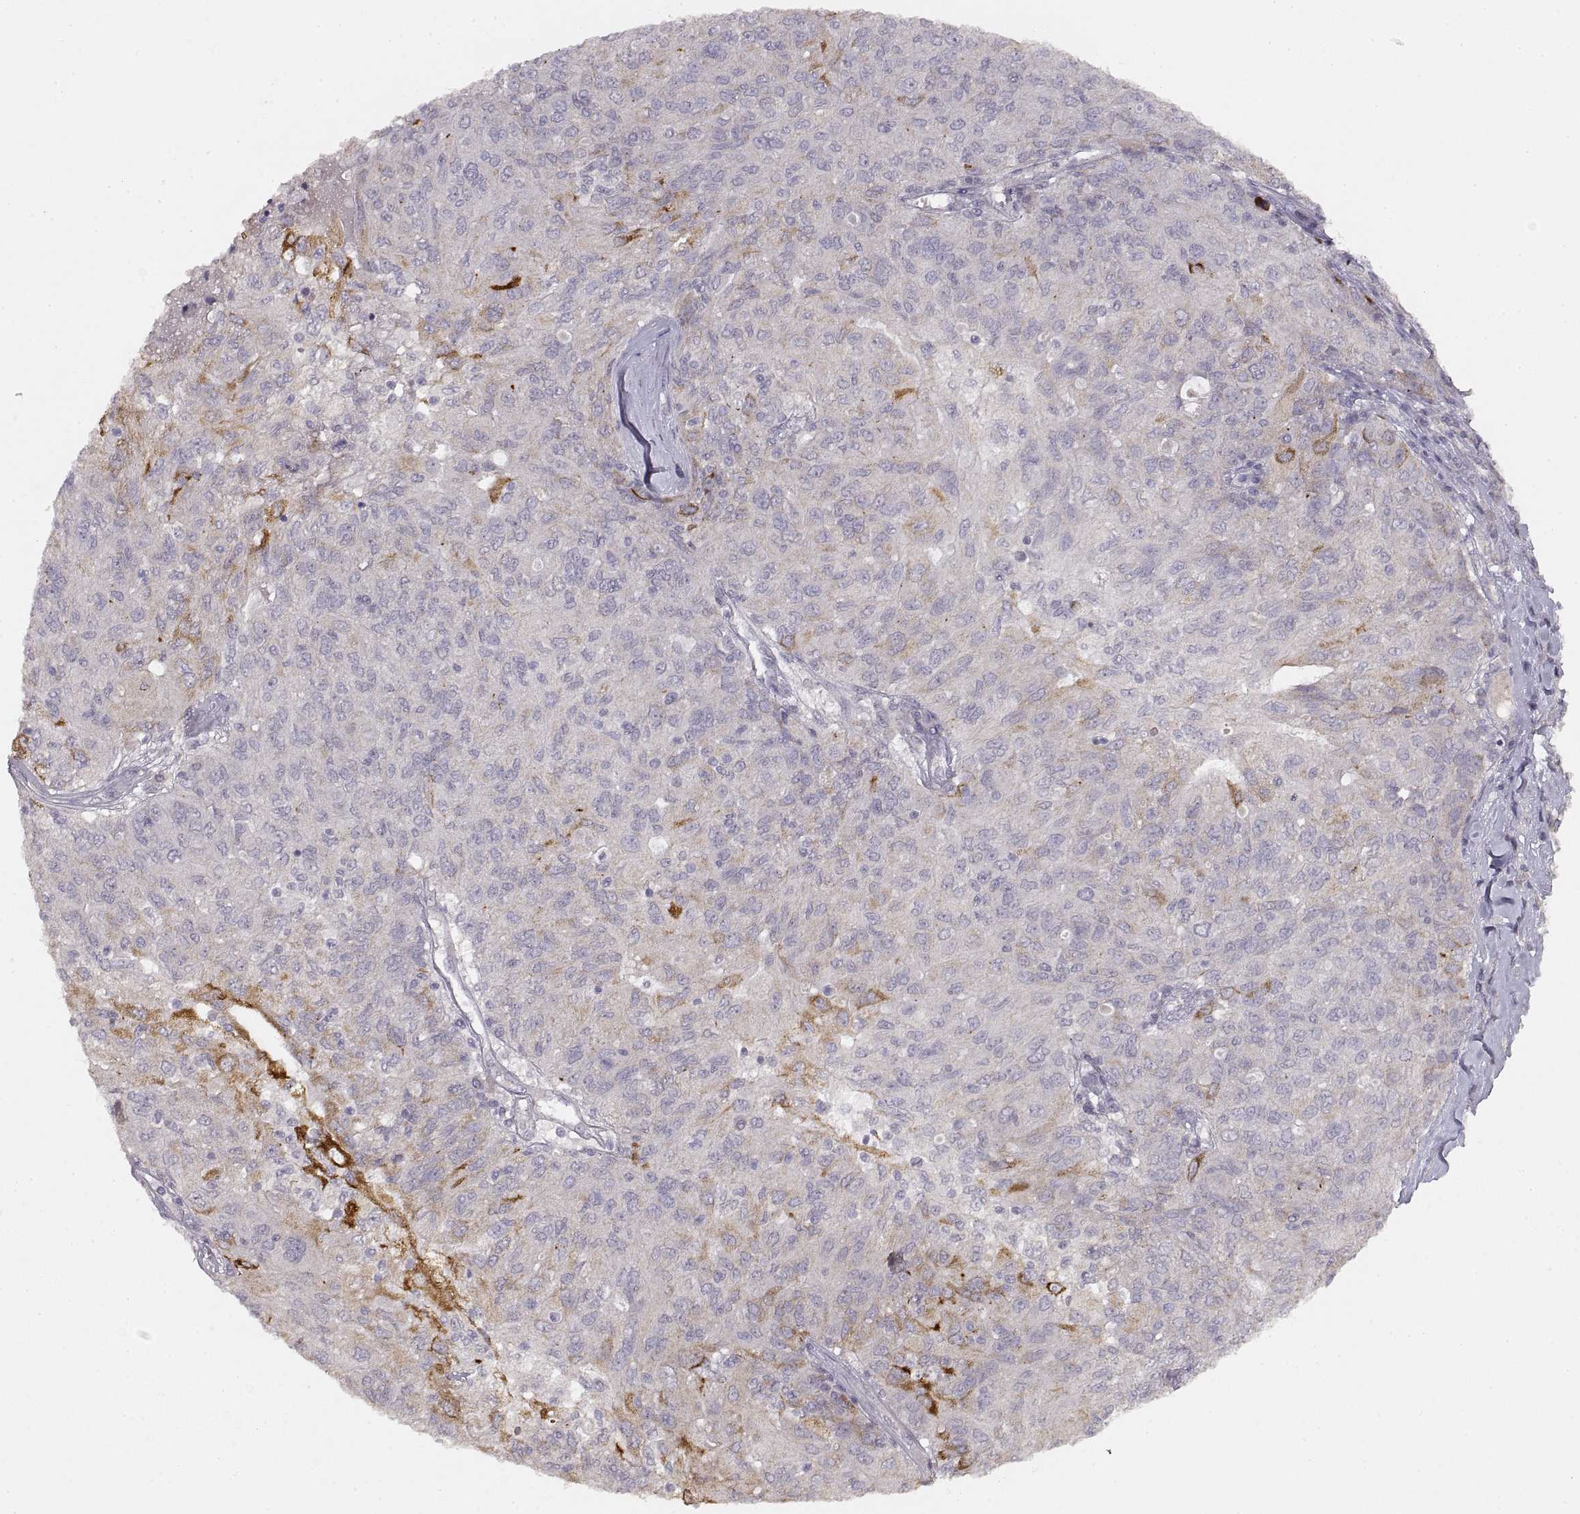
{"staining": {"intensity": "strong", "quantity": "<25%", "location": "cytoplasmic/membranous"}, "tissue": "ovarian cancer", "cell_type": "Tumor cells", "image_type": "cancer", "snomed": [{"axis": "morphology", "description": "Carcinoma, endometroid"}, {"axis": "topography", "description": "Ovary"}], "caption": "Approximately <25% of tumor cells in ovarian endometroid carcinoma reveal strong cytoplasmic/membranous protein expression as visualized by brown immunohistochemical staining.", "gene": "LAMC2", "patient": {"sex": "female", "age": 50}}